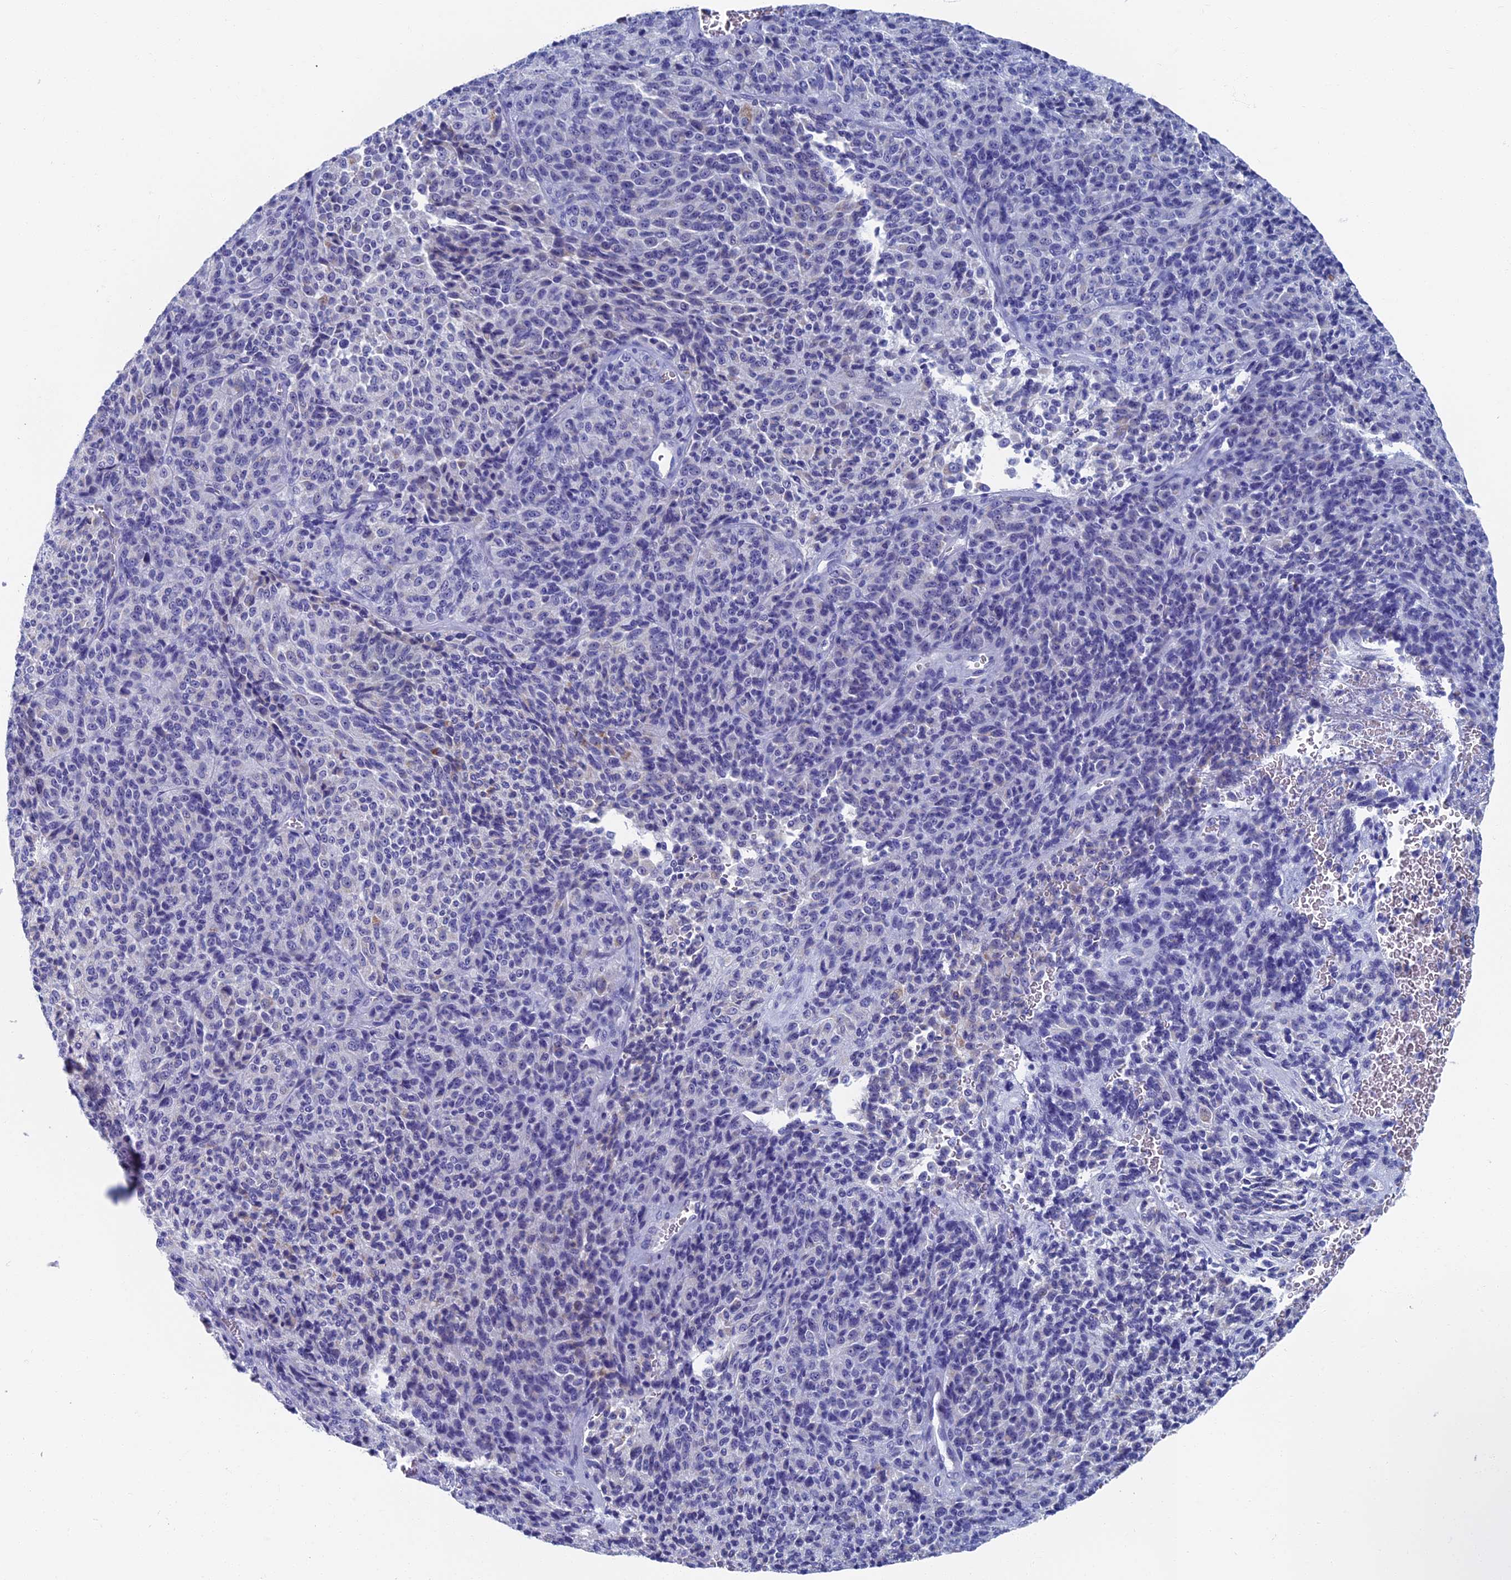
{"staining": {"intensity": "negative", "quantity": "none", "location": "none"}, "tissue": "melanoma", "cell_type": "Tumor cells", "image_type": "cancer", "snomed": [{"axis": "morphology", "description": "Malignant melanoma, Metastatic site"}, {"axis": "topography", "description": "Brain"}], "caption": "High magnification brightfield microscopy of malignant melanoma (metastatic site) stained with DAB (brown) and counterstained with hematoxylin (blue): tumor cells show no significant staining.", "gene": "OAT", "patient": {"sex": "female", "age": 56}}